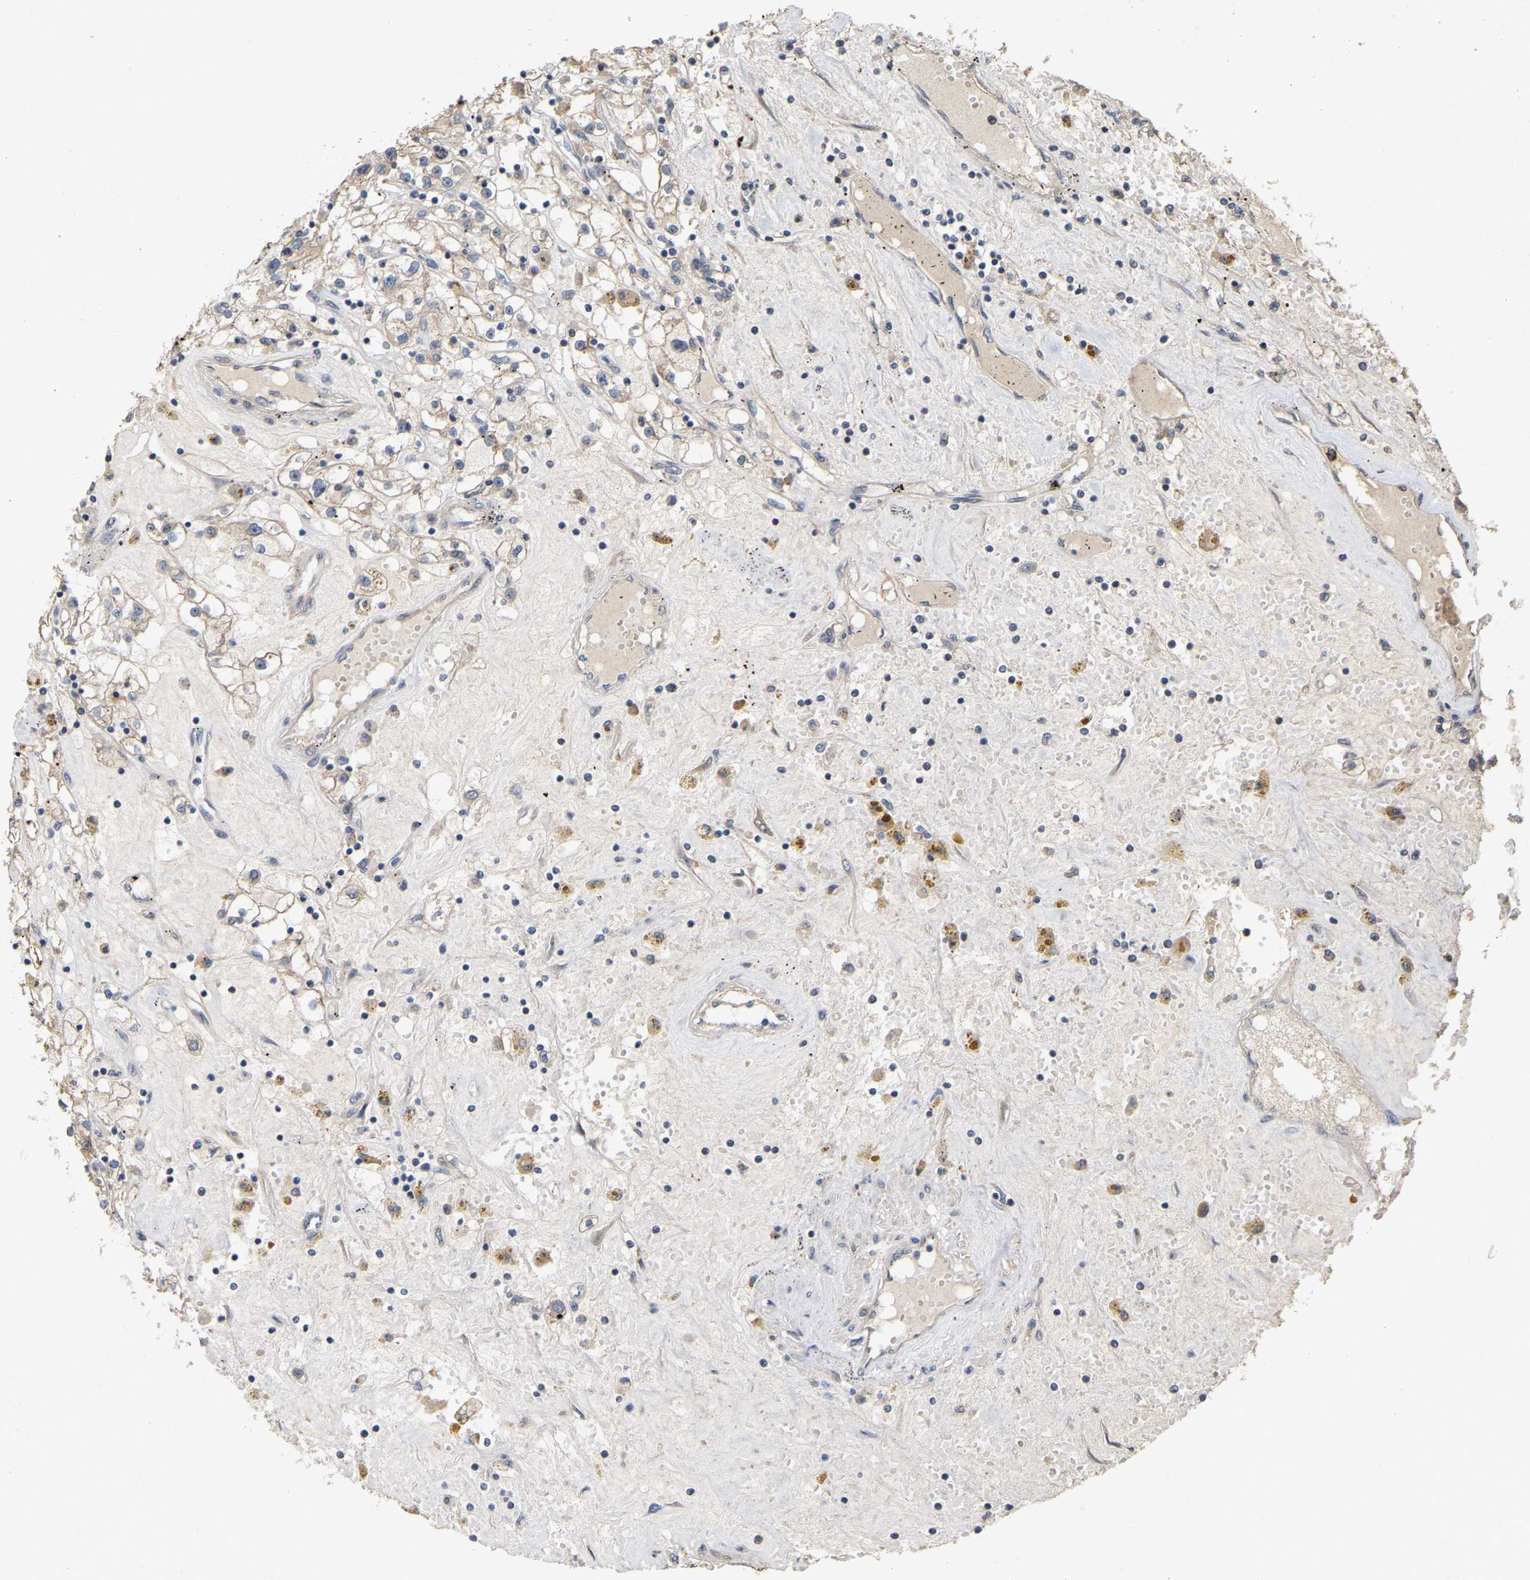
{"staining": {"intensity": "weak", "quantity": "<25%", "location": "cytoplasmic/membranous"}, "tissue": "renal cancer", "cell_type": "Tumor cells", "image_type": "cancer", "snomed": [{"axis": "morphology", "description": "Adenocarcinoma, NOS"}, {"axis": "topography", "description": "Kidney"}], "caption": "Immunohistochemistry (IHC) image of human renal adenocarcinoma stained for a protein (brown), which displays no expression in tumor cells.", "gene": "NCS1", "patient": {"sex": "male", "age": 56}}